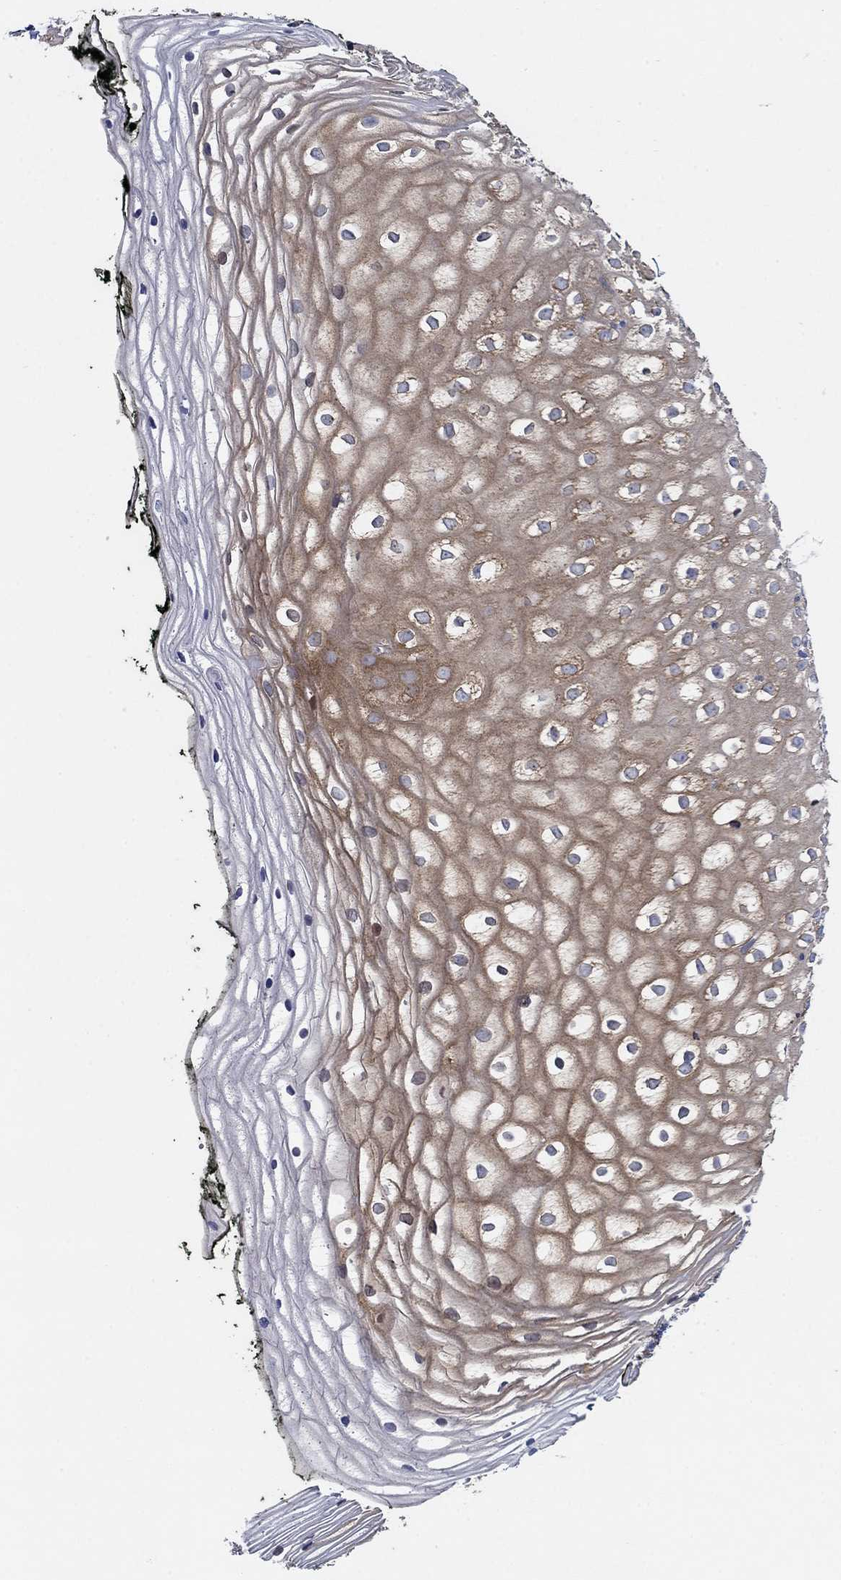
{"staining": {"intensity": "strong", "quantity": "25%-75%", "location": "cytoplasmic/membranous"}, "tissue": "vagina", "cell_type": "Squamous epithelial cells", "image_type": "normal", "snomed": [{"axis": "morphology", "description": "Normal tissue, NOS"}, {"axis": "topography", "description": "Vagina"}], "caption": "Immunohistochemistry (IHC) (DAB) staining of benign human vagina demonstrates strong cytoplasmic/membranous protein positivity in approximately 25%-75% of squamous epithelial cells.", "gene": "ENSG00000251537", "patient": {"sex": "female", "age": 47}}